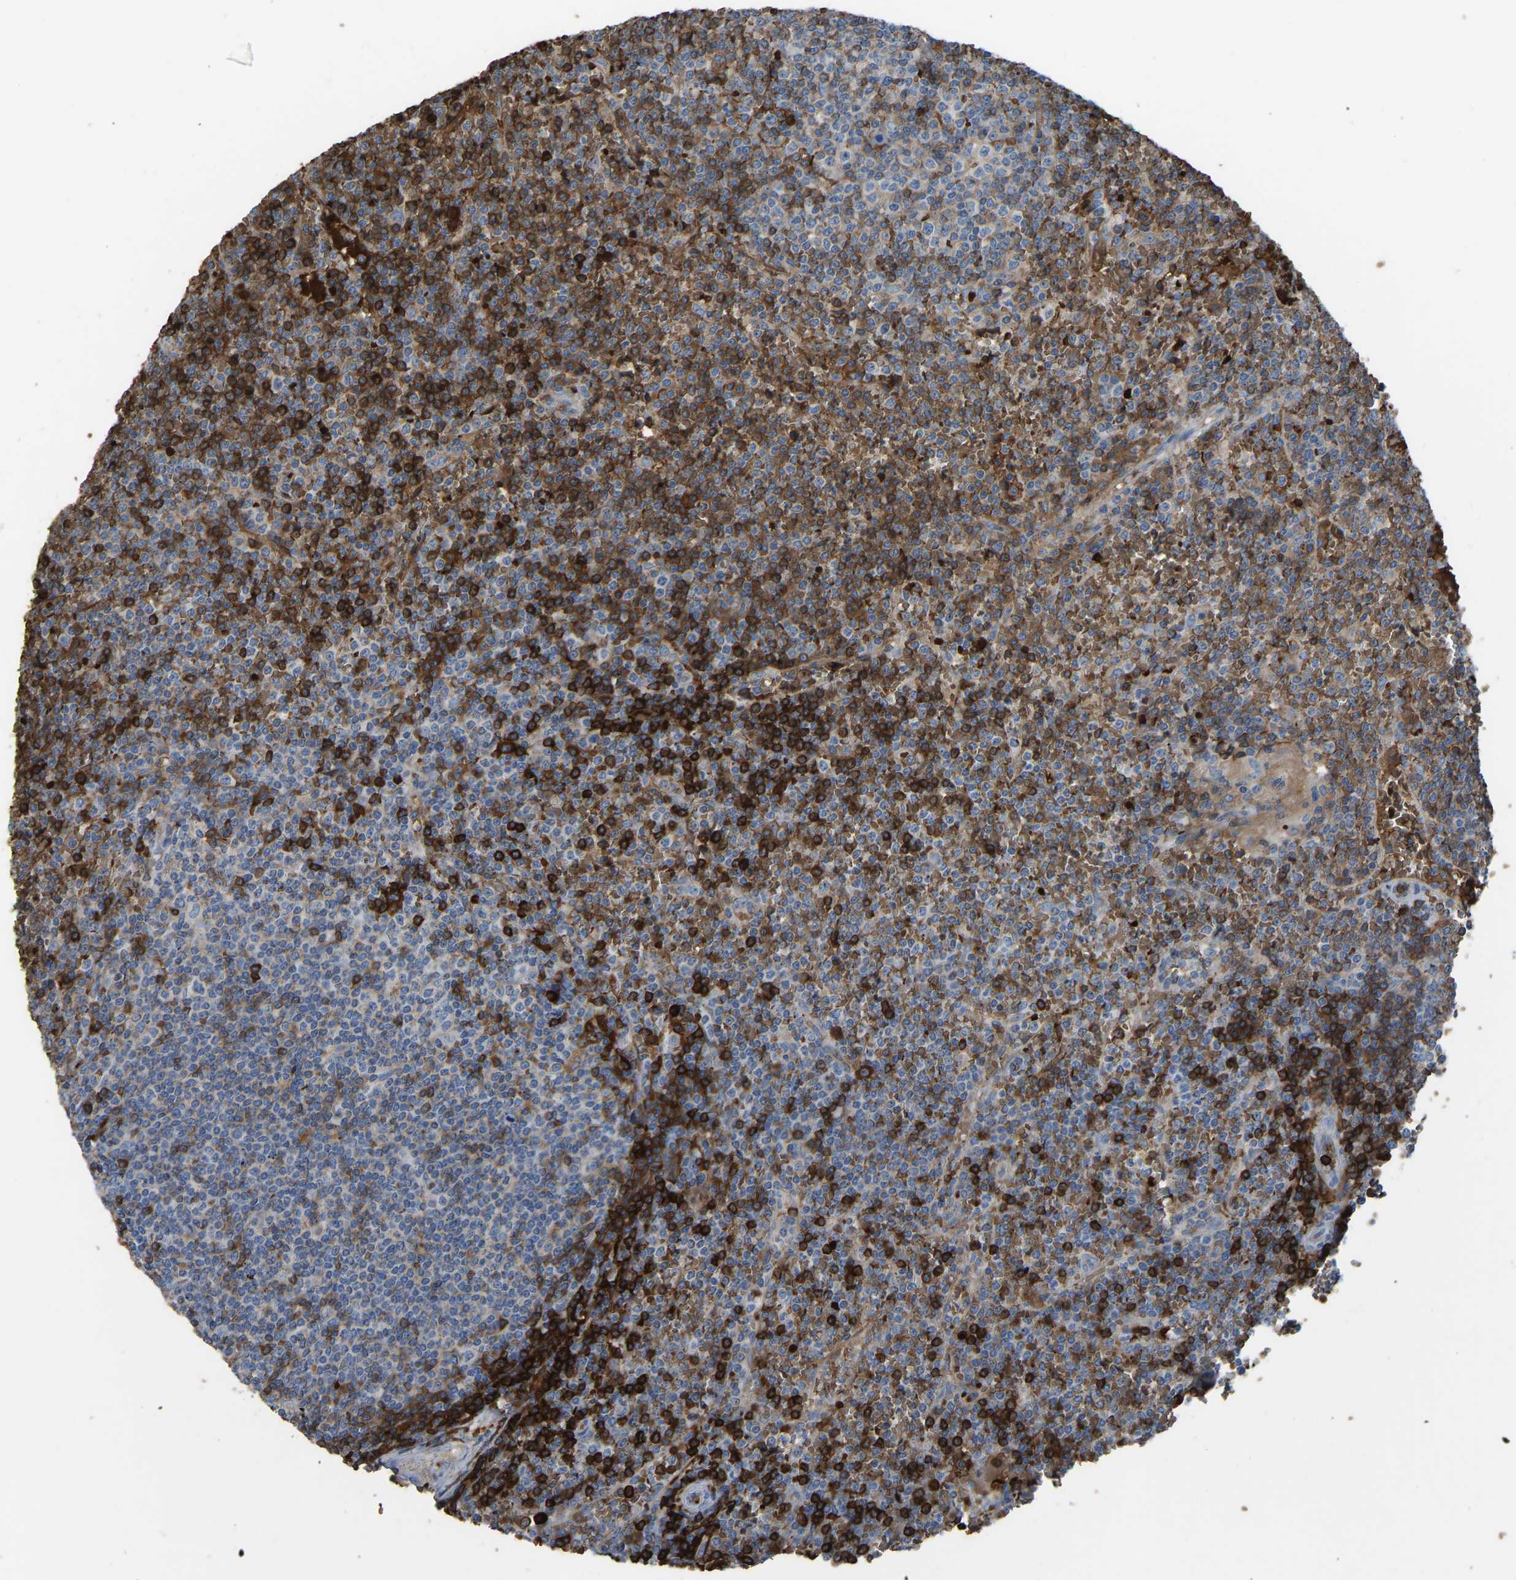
{"staining": {"intensity": "strong", "quantity": "<25%", "location": "cytoplasmic/membranous"}, "tissue": "lymphoma", "cell_type": "Tumor cells", "image_type": "cancer", "snomed": [{"axis": "morphology", "description": "Malignant lymphoma, non-Hodgkin's type, Low grade"}, {"axis": "topography", "description": "Spleen"}], "caption": "Immunohistochemistry (IHC) staining of lymphoma, which demonstrates medium levels of strong cytoplasmic/membranous expression in about <25% of tumor cells indicating strong cytoplasmic/membranous protein expression. The staining was performed using DAB (3,3'-diaminobenzidine) (brown) for protein detection and nuclei were counterstained in hematoxylin (blue).", "gene": "PIGS", "patient": {"sex": "female", "age": 19}}